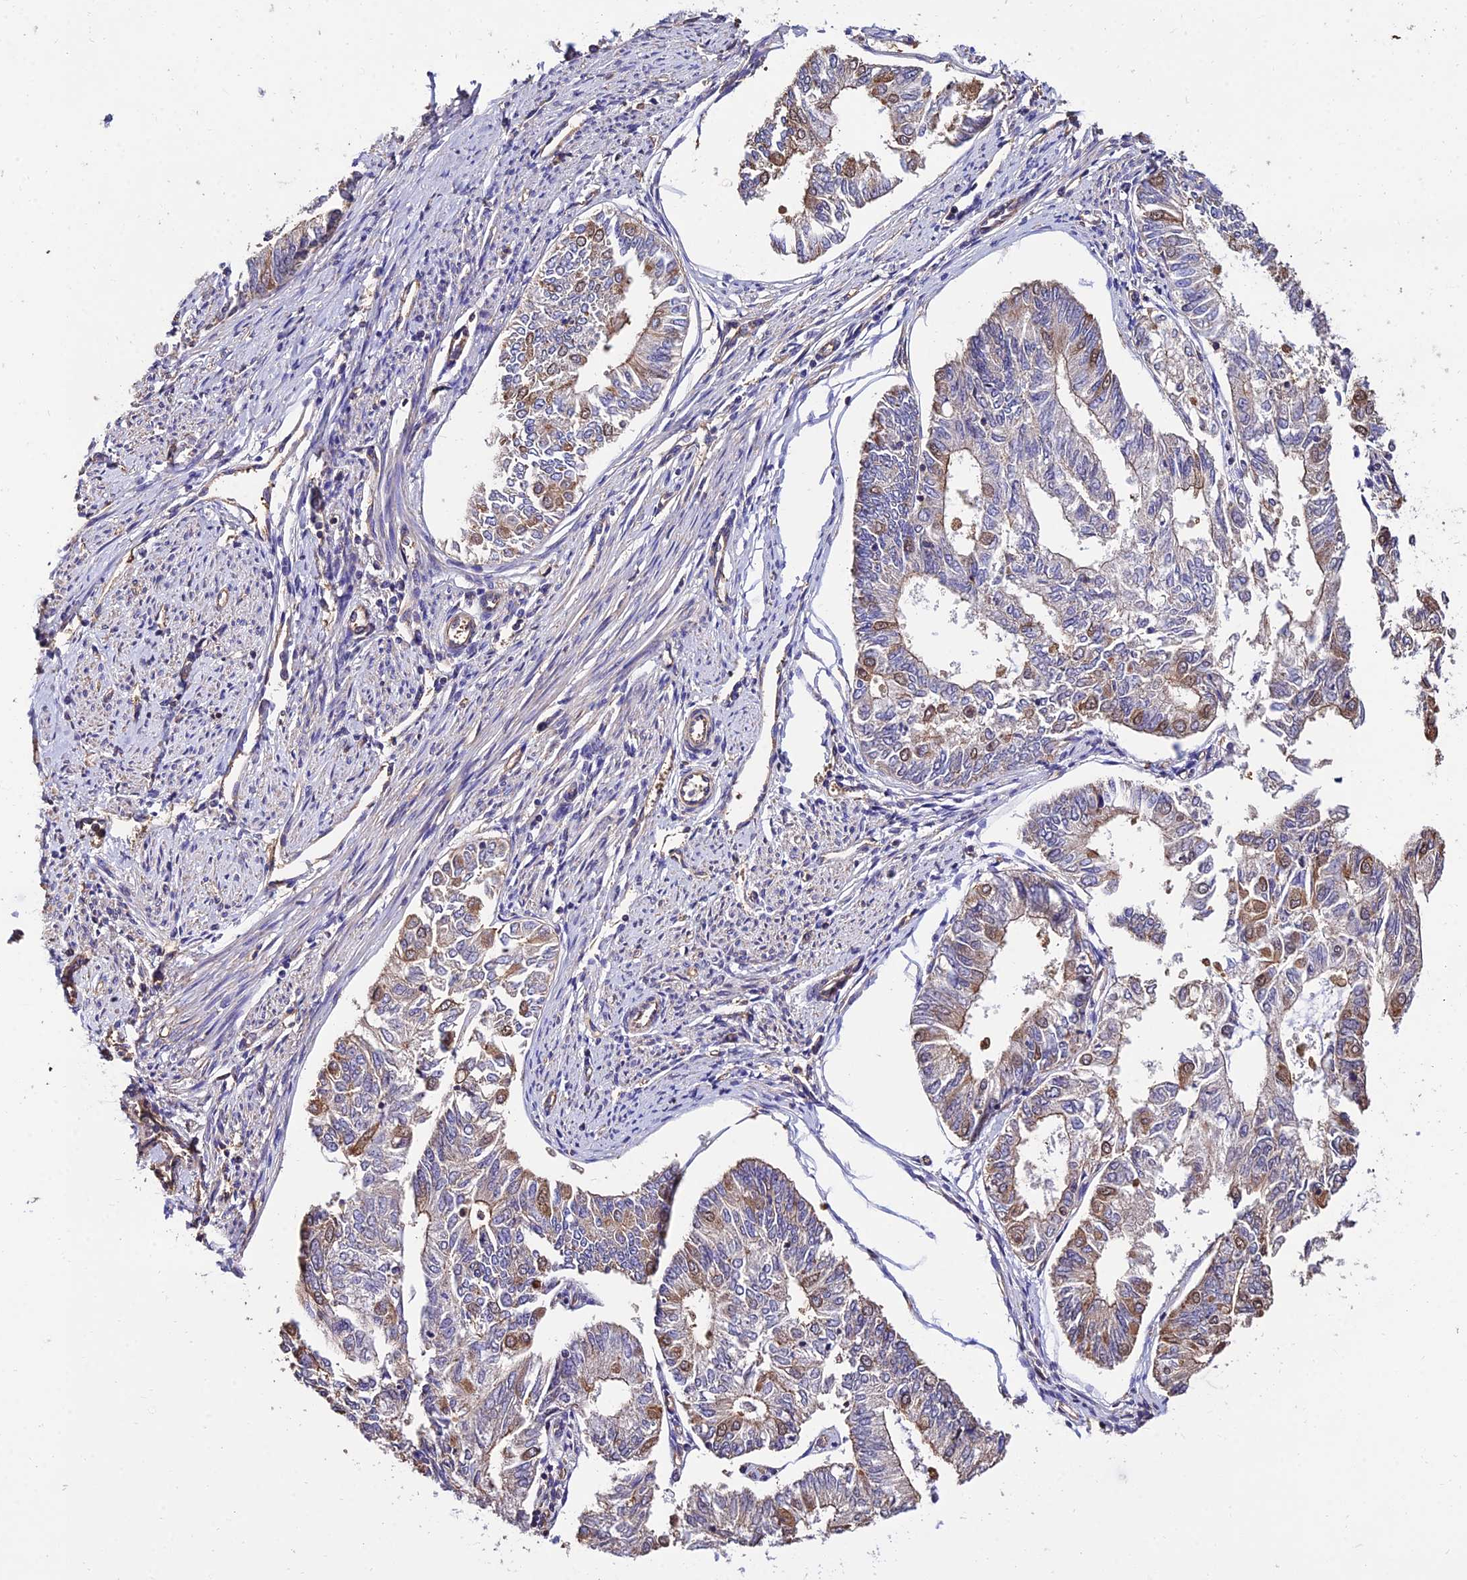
{"staining": {"intensity": "moderate", "quantity": "<25%", "location": "cytoplasmic/membranous"}, "tissue": "endometrial cancer", "cell_type": "Tumor cells", "image_type": "cancer", "snomed": [{"axis": "morphology", "description": "Adenocarcinoma, NOS"}, {"axis": "topography", "description": "Endometrium"}], "caption": "Brown immunohistochemical staining in endometrial cancer (adenocarcinoma) shows moderate cytoplasmic/membranous staining in approximately <25% of tumor cells.", "gene": "CALM2", "patient": {"sex": "female", "age": 68}}